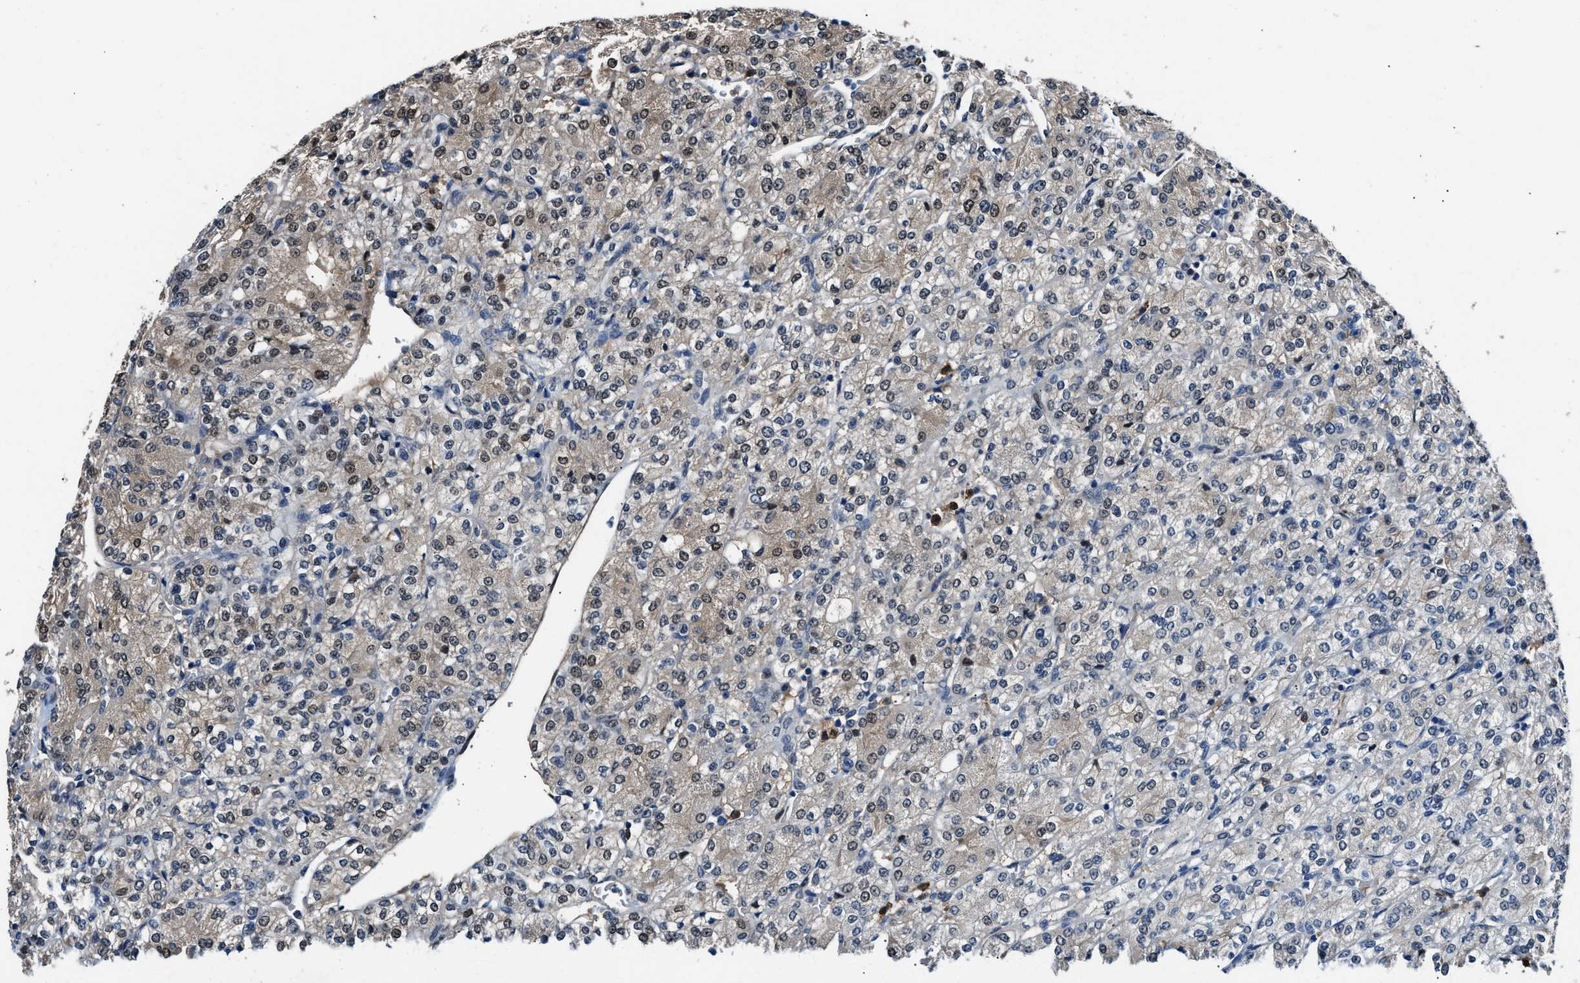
{"staining": {"intensity": "weak", "quantity": "25%-75%", "location": "nuclear"}, "tissue": "renal cancer", "cell_type": "Tumor cells", "image_type": "cancer", "snomed": [{"axis": "morphology", "description": "Adenocarcinoma, NOS"}, {"axis": "topography", "description": "Kidney"}], "caption": "Immunohistochemistry (DAB) staining of renal cancer (adenocarcinoma) displays weak nuclear protein positivity in approximately 25%-75% of tumor cells. Ihc stains the protein of interest in brown and the nuclei are stained blue.", "gene": "PPA1", "patient": {"sex": "male", "age": 77}}